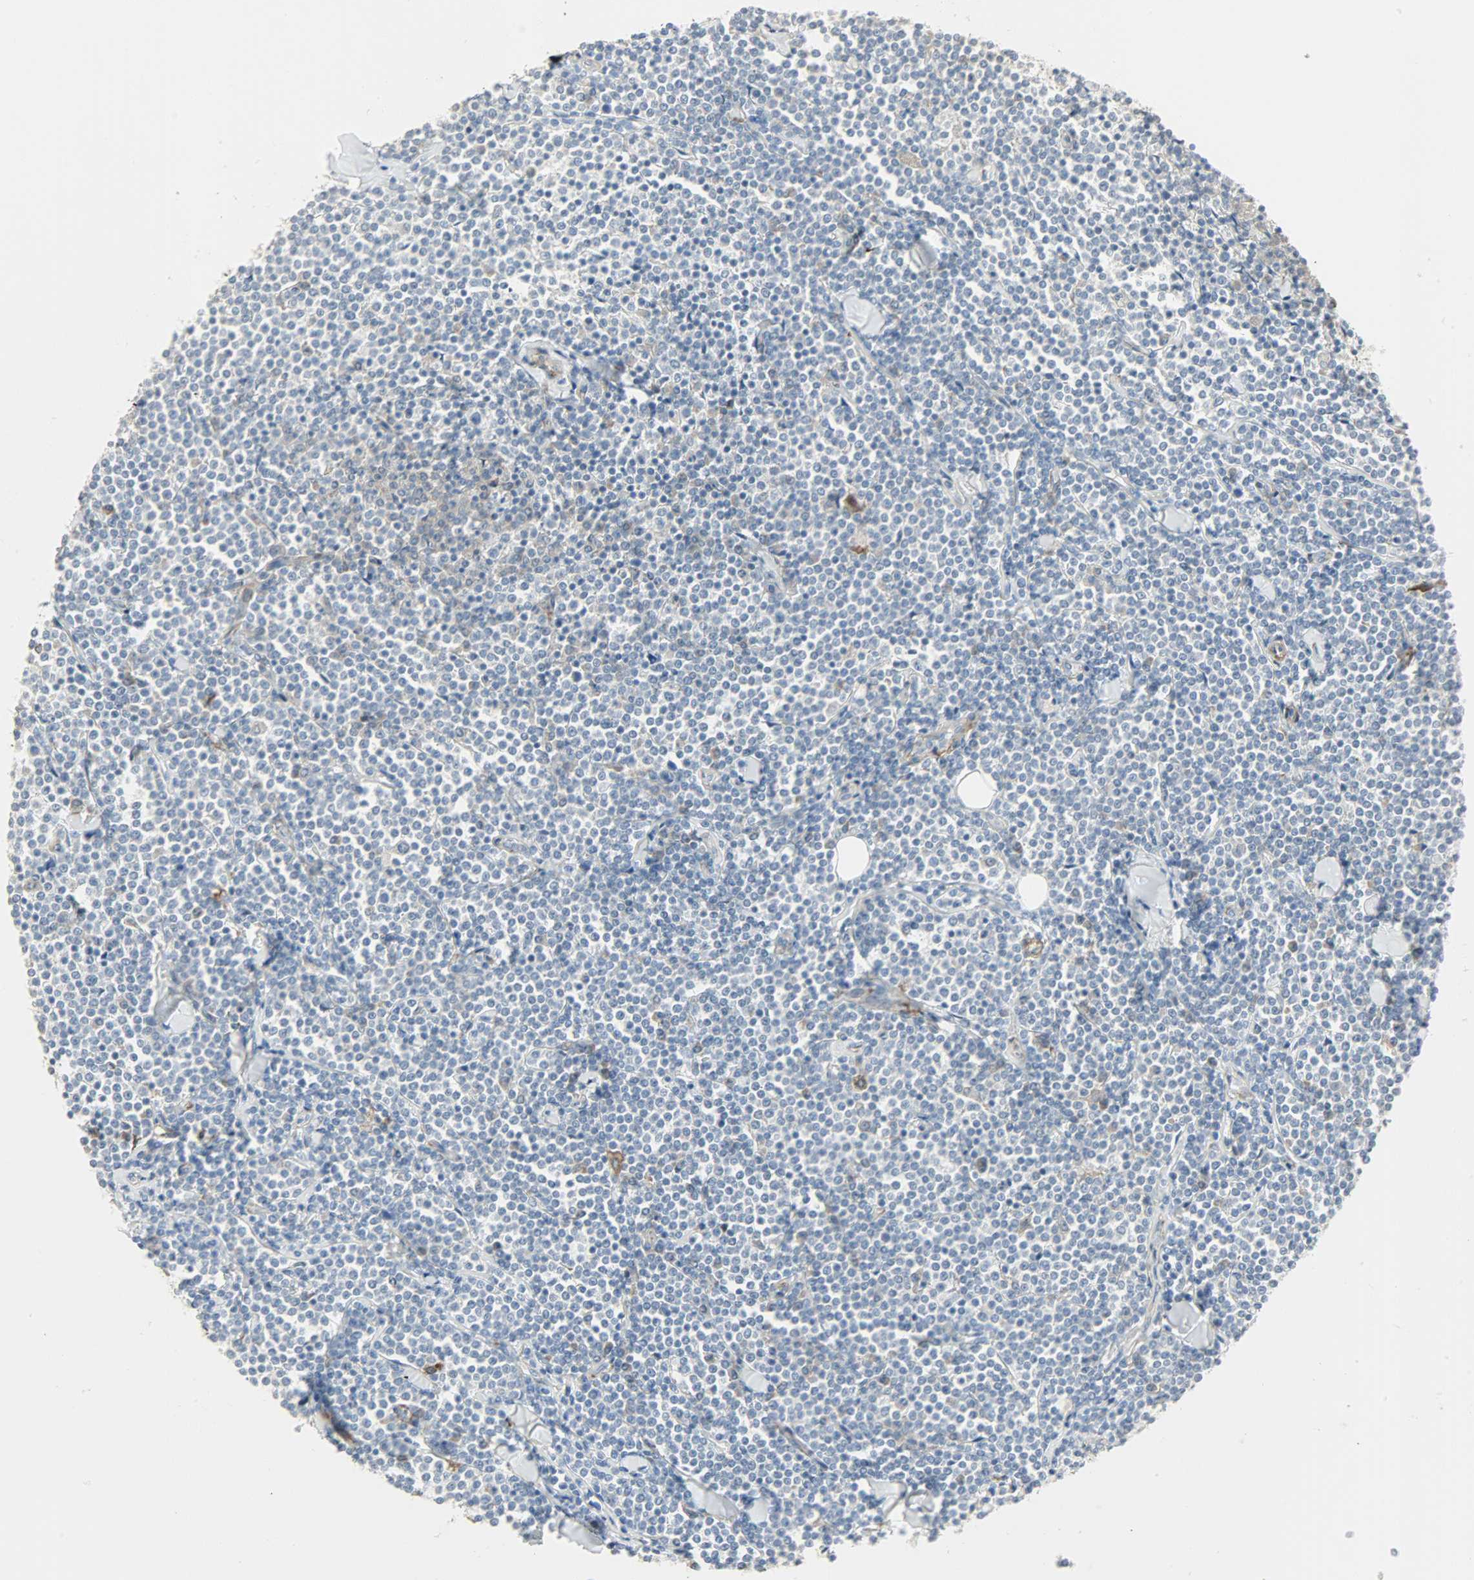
{"staining": {"intensity": "negative", "quantity": "none", "location": "none"}, "tissue": "lymphoma", "cell_type": "Tumor cells", "image_type": "cancer", "snomed": [{"axis": "morphology", "description": "Malignant lymphoma, non-Hodgkin's type, Low grade"}, {"axis": "topography", "description": "Soft tissue"}], "caption": "The image displays no staining of tumor cells in lymphoma.", "gene": "ENPEP", "patient": {"sex": "male", "age": 92}}